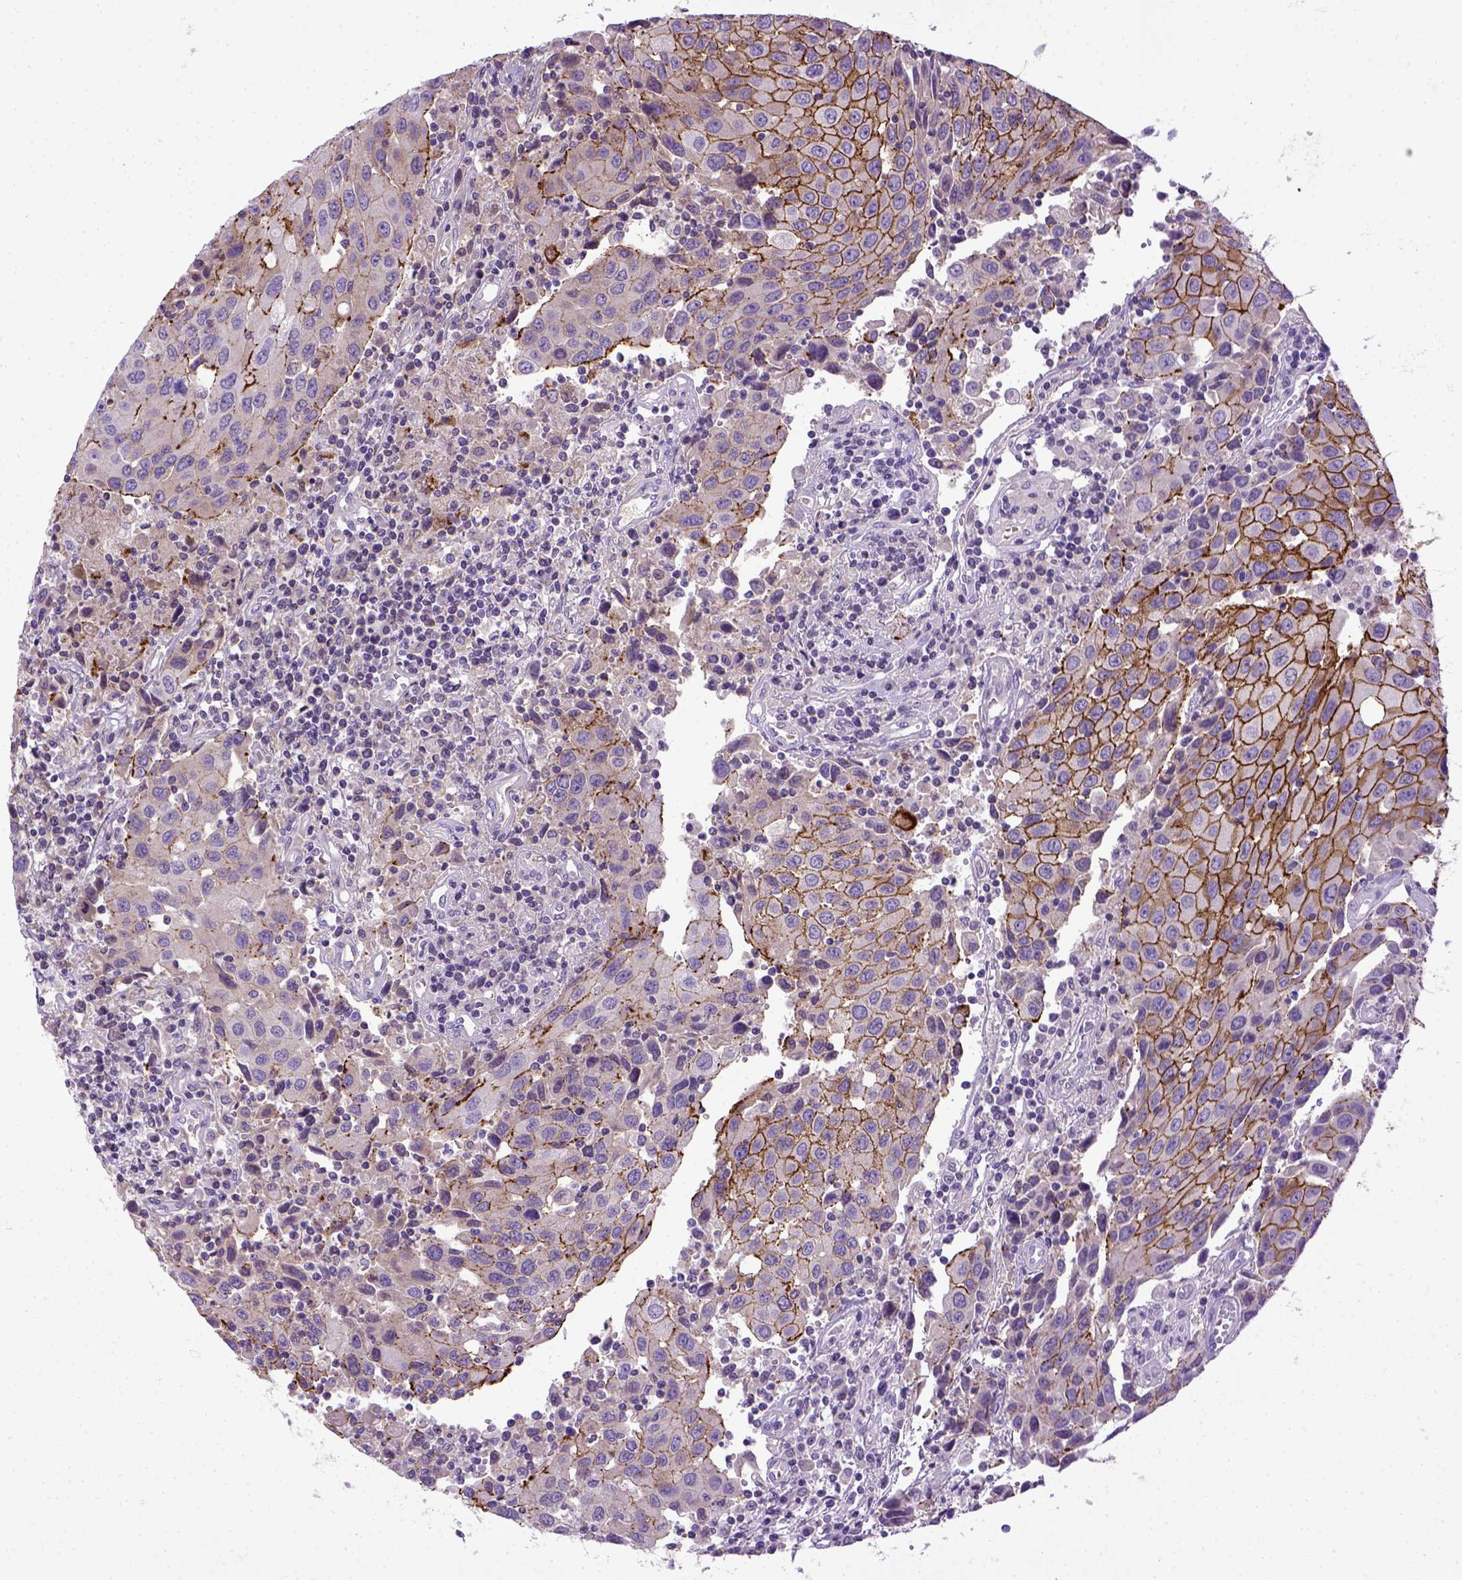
{"staining": {"intensity": "strong", "quantity": "25%-75%", "location": "cytoplasmic/membranous"}, "tissue": "urothelial cancer", "cell_type": "Tumor cells", "image_type": "cancer", "snomed": [{"axis": "morphology", "description": "Urothelial carcinoma, High grade"}, {"axis": "topography", "description": "Urinary bladder"}], "caption": "A brown stain shows strong cytoplasmic/membranous expression of a protein in human high-grade urothelial carcinoma tumor cells.", "gene": "CDH1", "patient": {"sex": "female", "age": 85}}